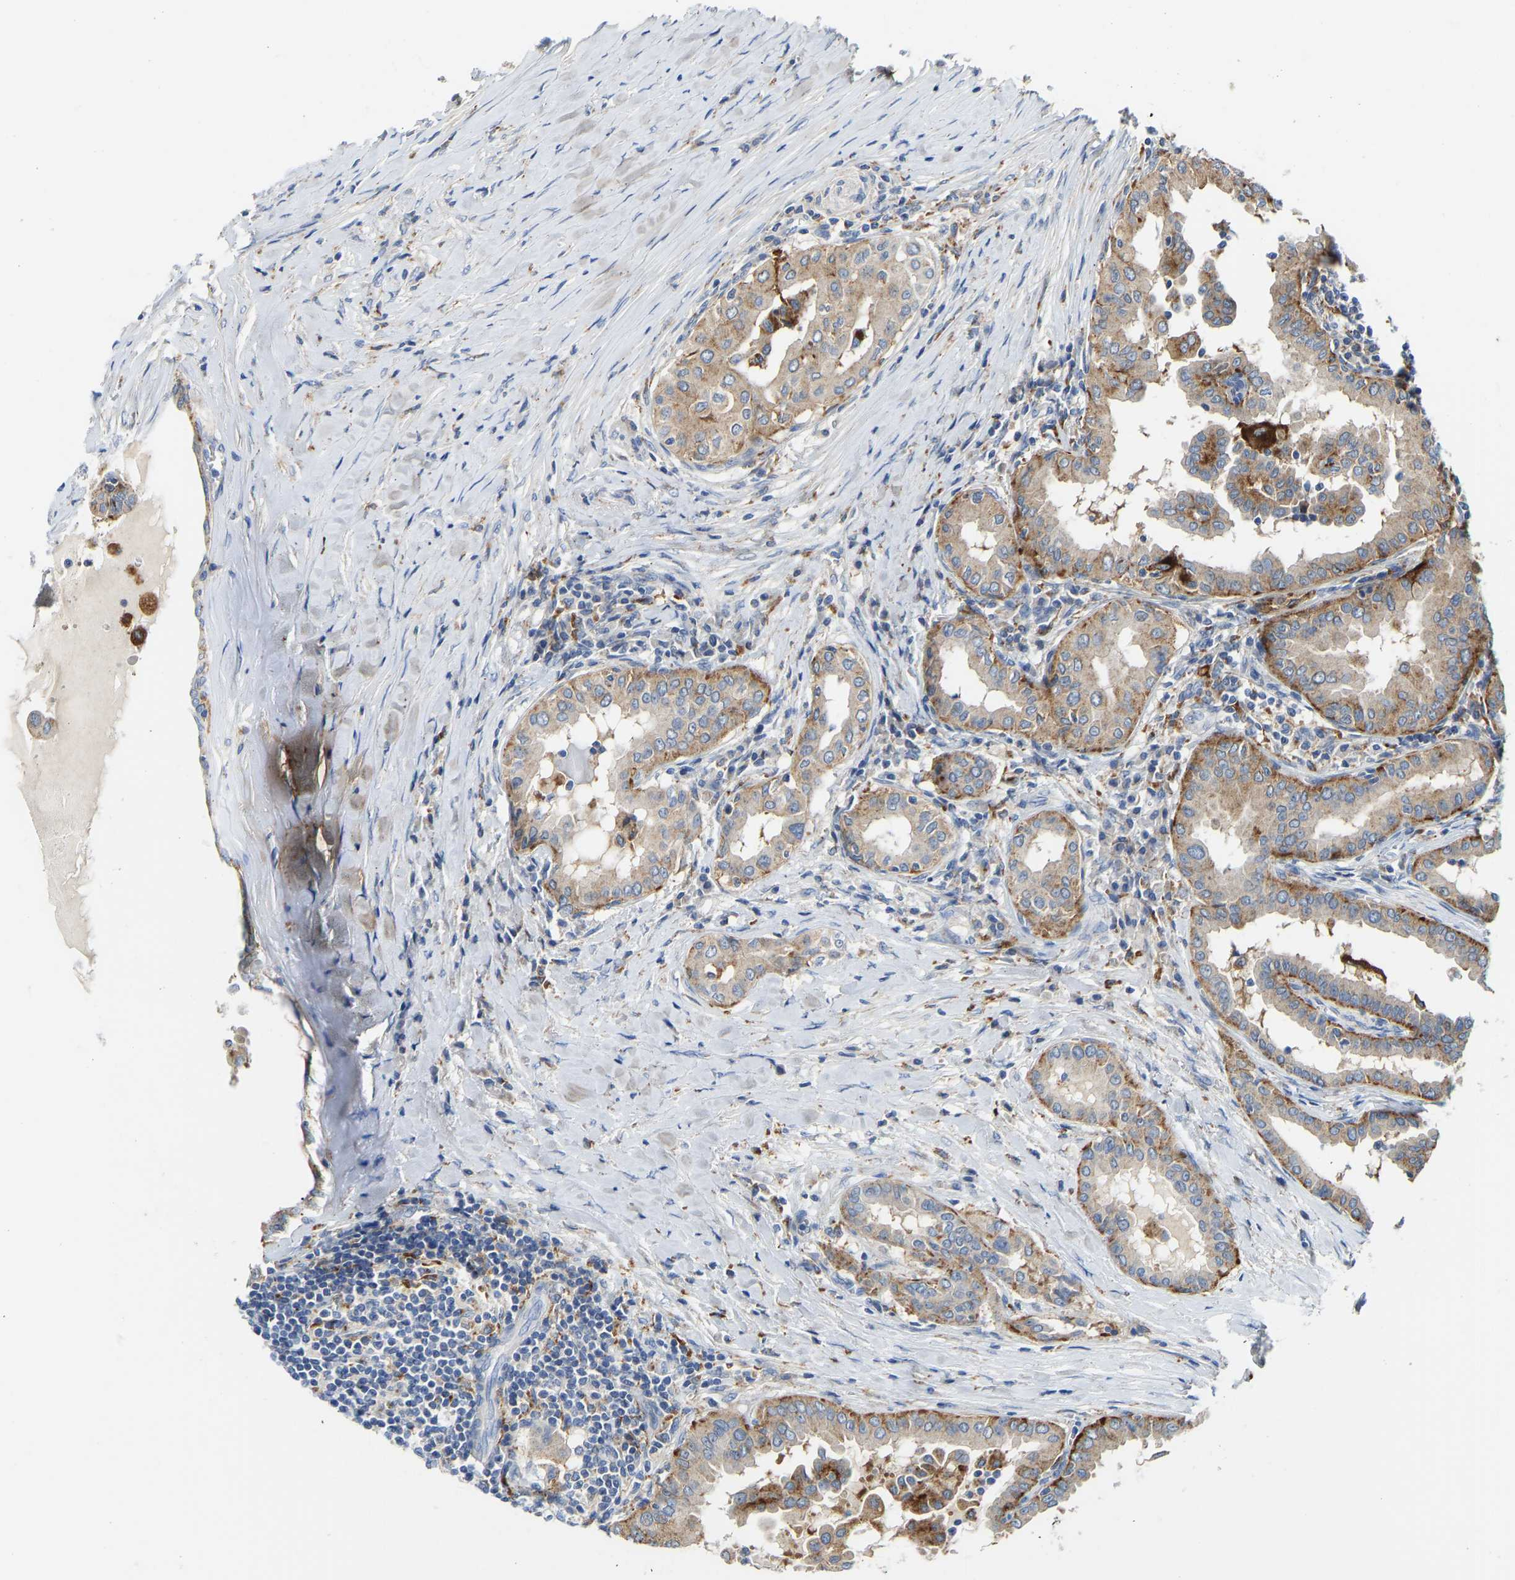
{"staining": {"intensity": "moderate", "quantity": ">75%", "location": "cytoplasmic/membranous"}, "tissue": "thyroid cancer", "cell_type": "Tumor cells", "image_type": "cancer", "snomed": [{"axis": "morphology", "description": "Papillary adenocarcinoma, NOS"}, {"axis": "topography", "description": "Thyroid gland"}], "caption": "Thyroid cancer (papillary adenocarcinoma) stained with a brown dye shows moderate cytoplasmic/membranous positive expression in about >75% of tumor cells.", "gene": "ATP6V1E1", "patient": {"sex": "male", "age": 33}}